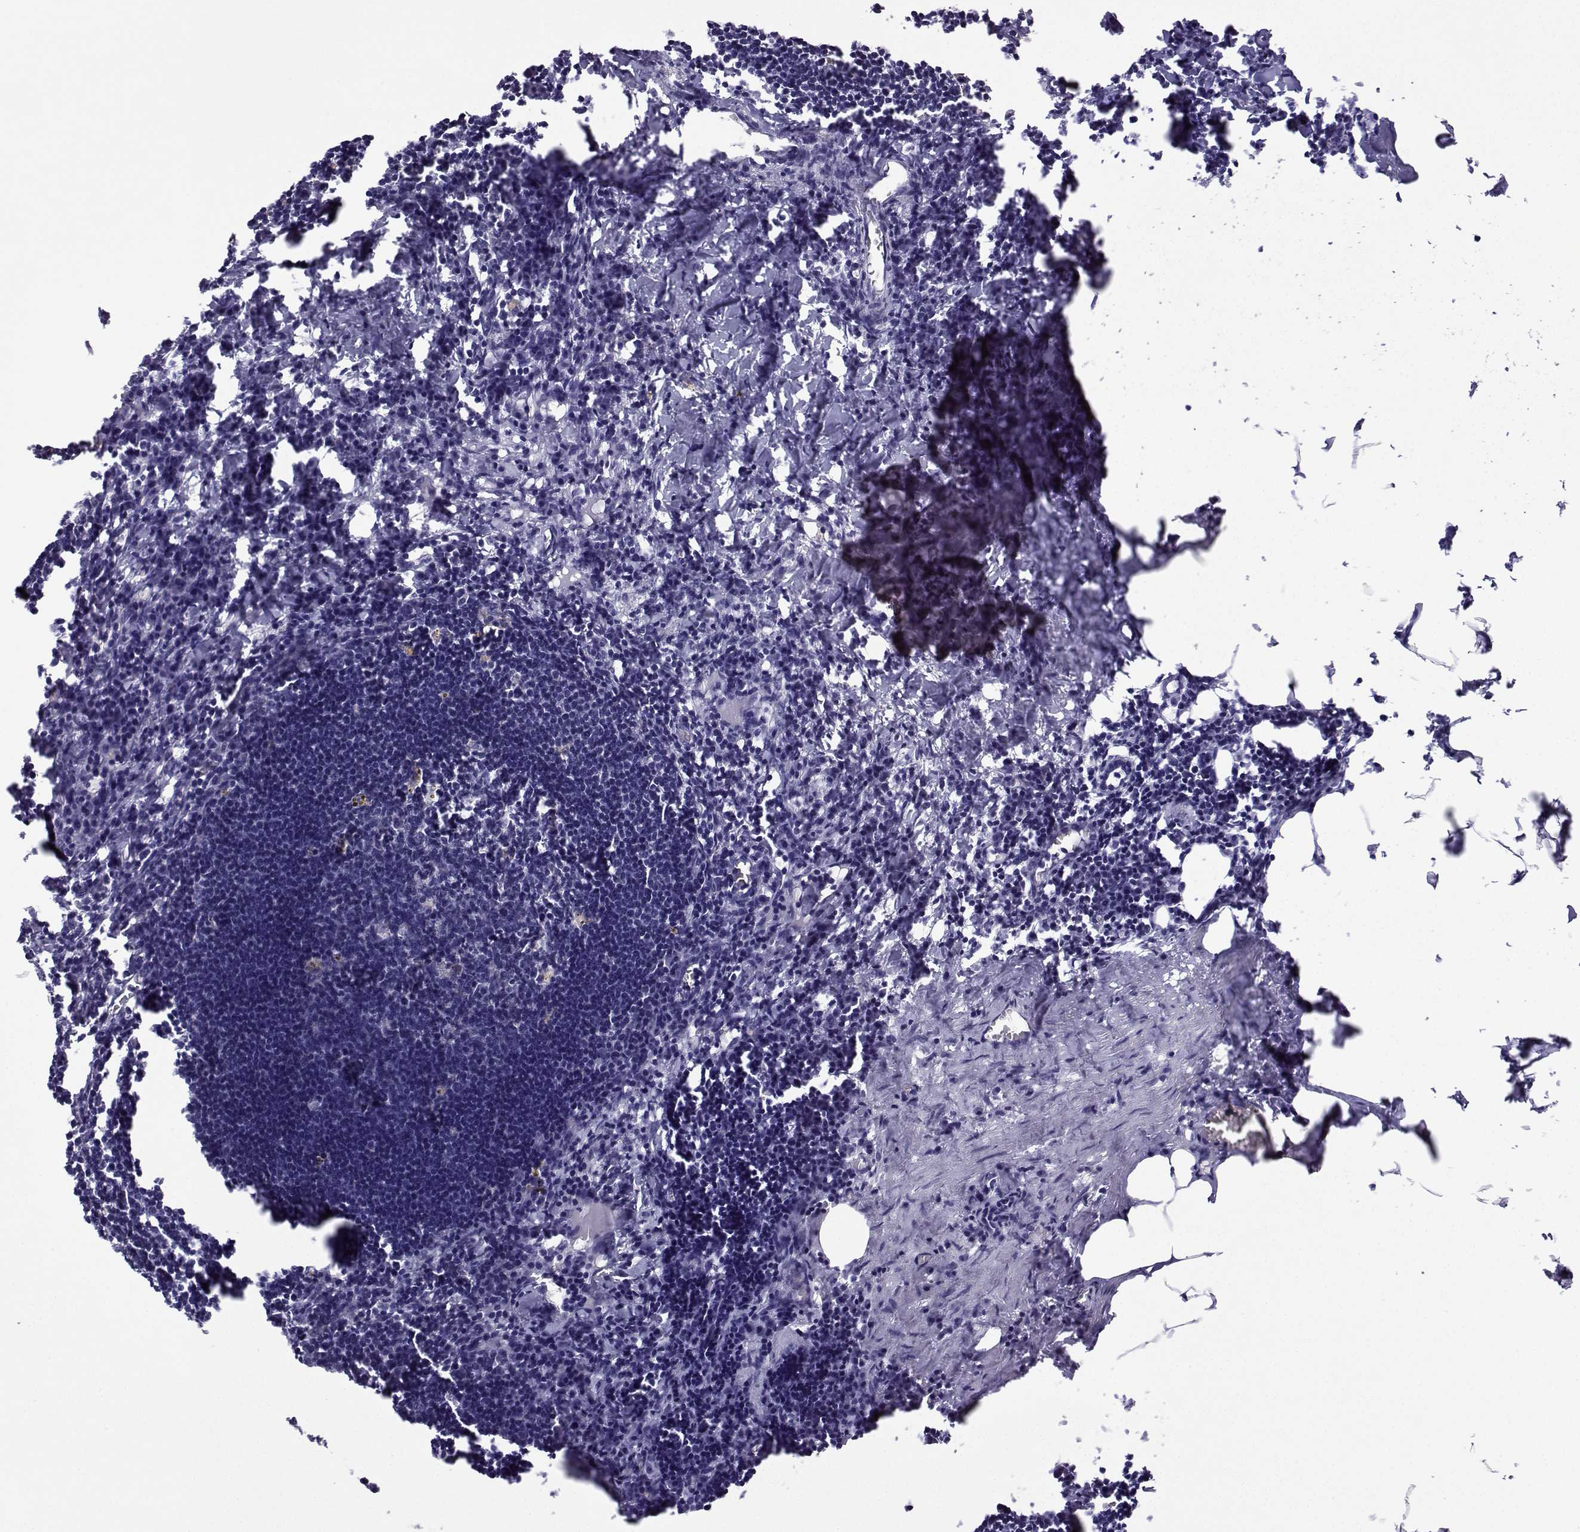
{"staining": {"intensity": "negative", "quantity": "none", "location": "none"}, "tissue": "lymph node", "cell_type": "Germinal center cells", "image_type": "normal", "snomed": [{"axis": "morphology", "description": "Normal tissue, NOS"}, {"axis": "topography", "description": "Lymph node"}], "caption": "The immunohistochemistry (IHC) micrograph has no significant positivity in germinal center cells of lymph node.", "gene": "CFAP70", "patient": {"sex": "male", "age": 55}}